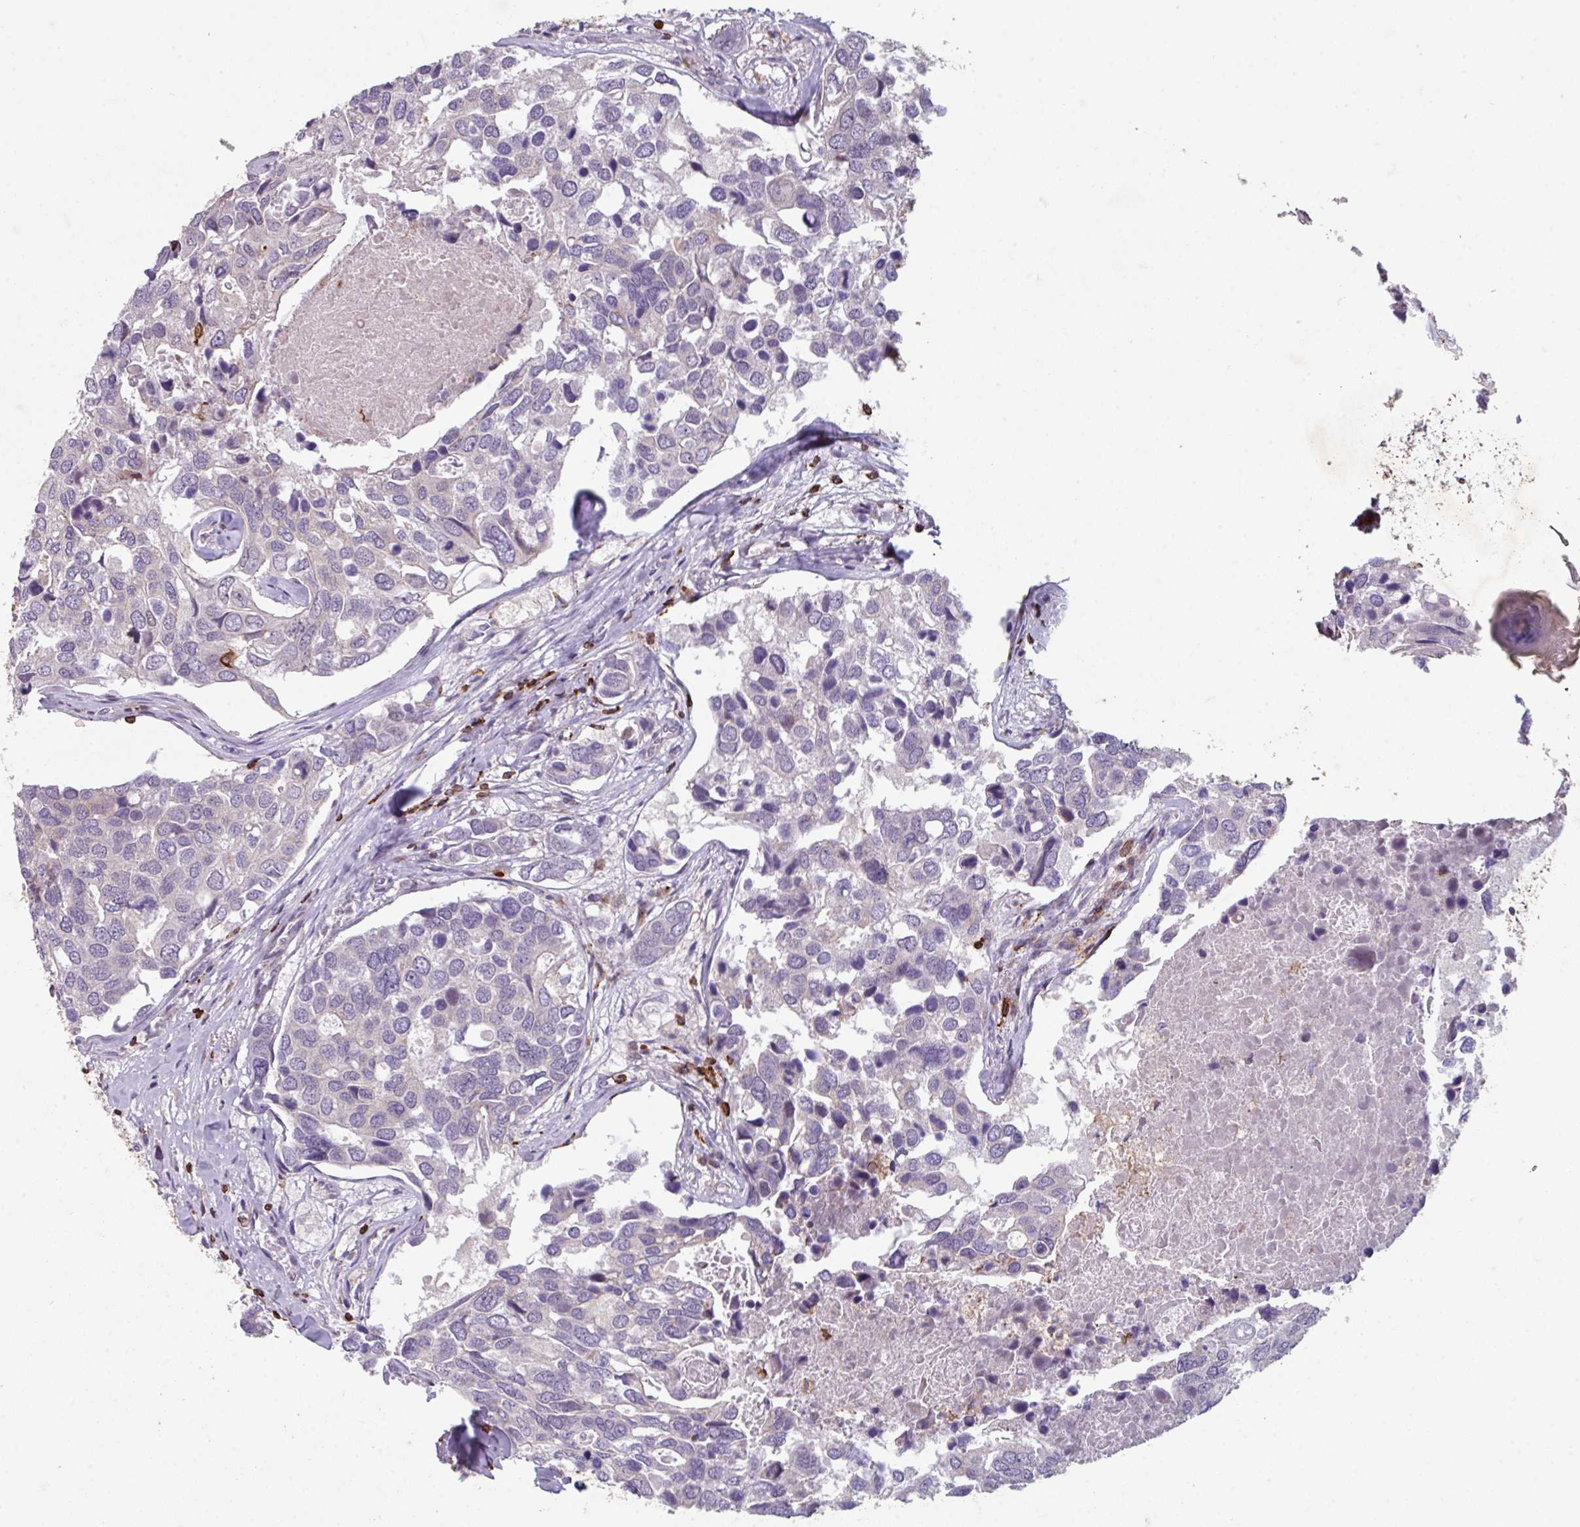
{"staining": {"intensity": "negative", "quantity": "none", "location": "none"}, "tissue": "breast cancer", "cell_type": "Tumor cells", "image_type": "cancer", "snomed": [{"axis": "morphology", "description": "Duct carcinoma"}, {"axis": "topography", "description": "Breast"}], "caption": "Breast cancer stained for a protein using immunohistochemistry demonstrates no positivity tumor cells.", "gene": "NEDD9", "patient": {"sex": "female", "age": 83}}